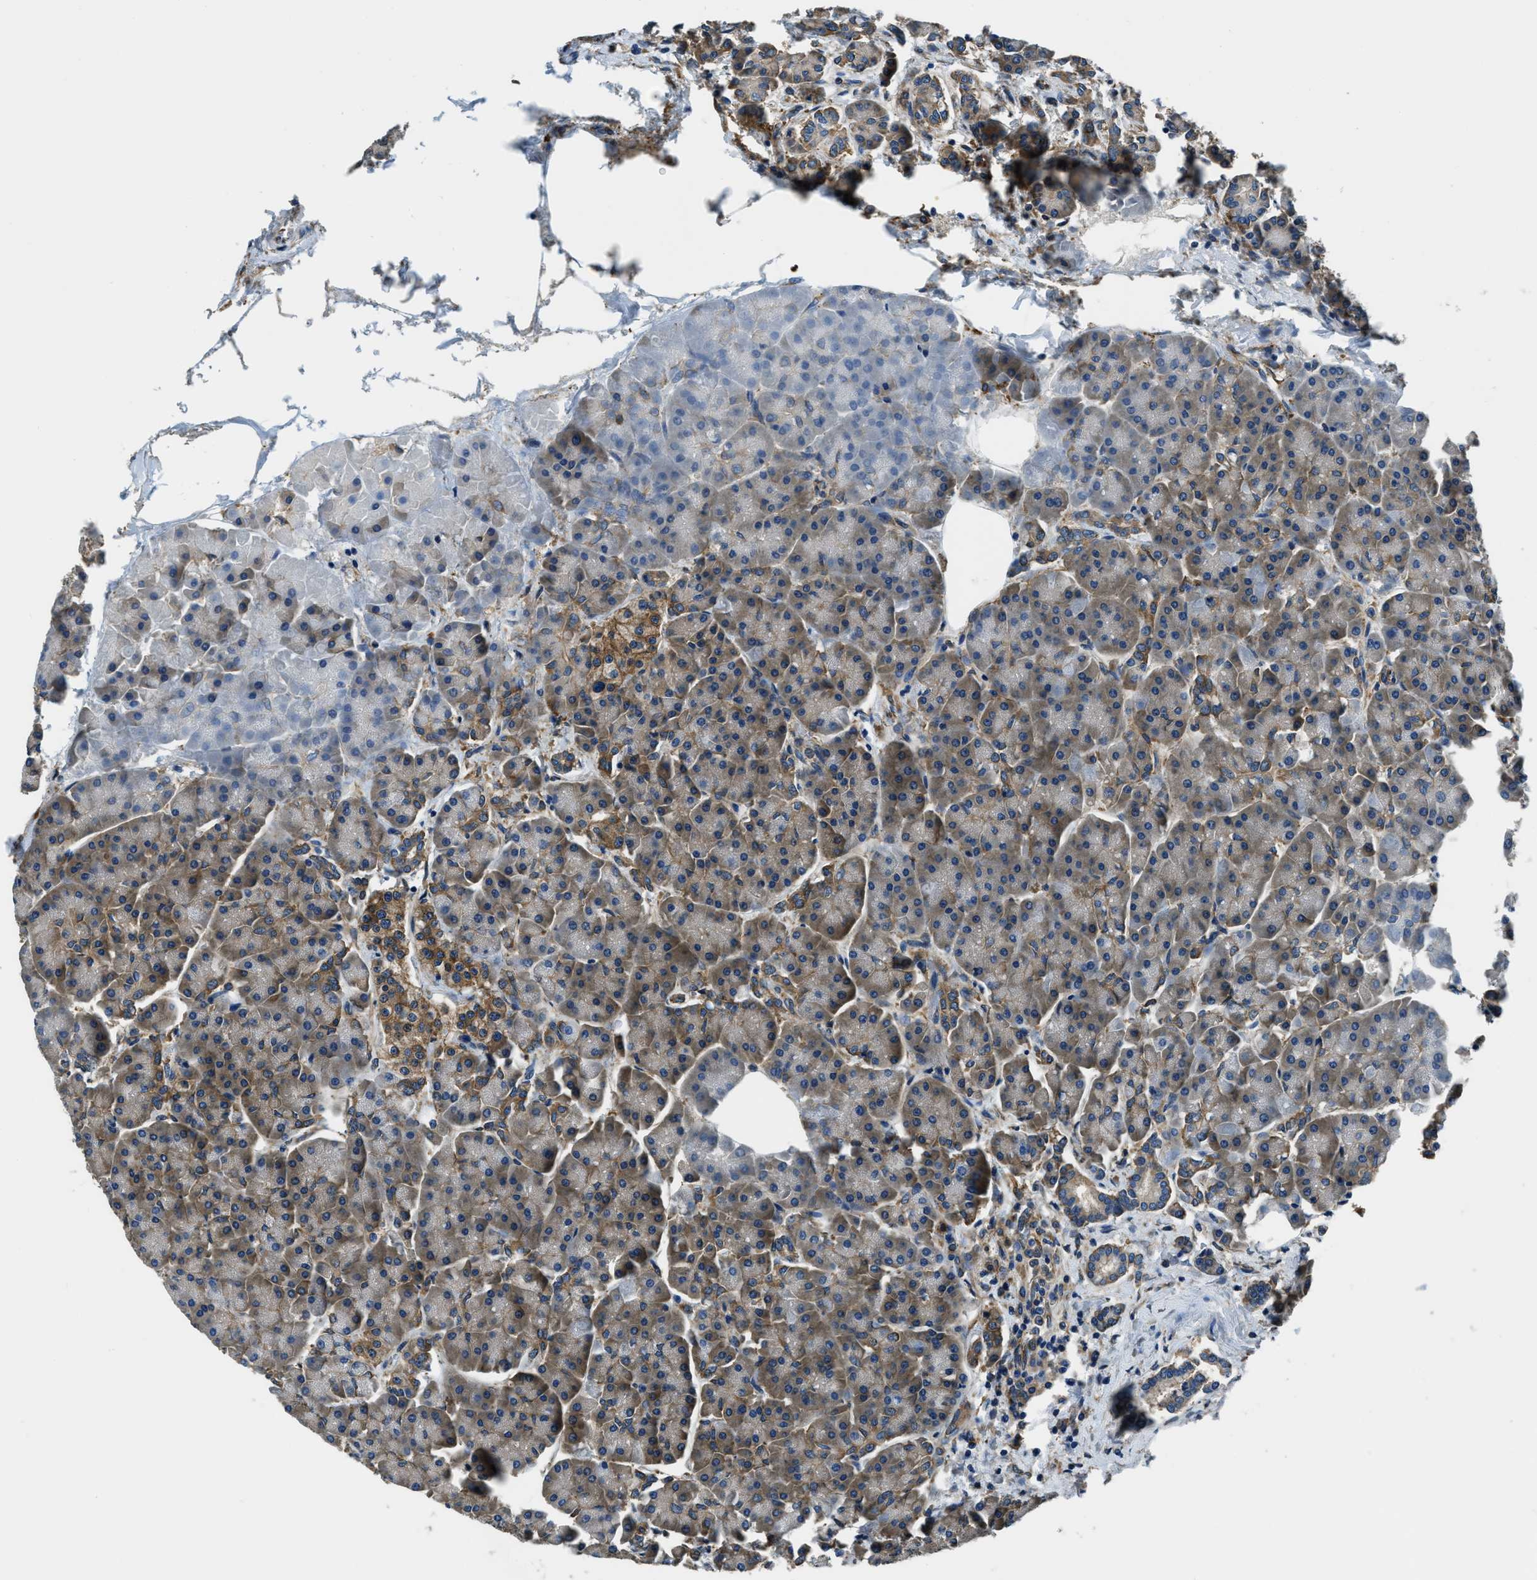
{"staining": {"intensity": "weak", "quantity": "25%-75%", "location": "cytoplasmic/membranous"}, "tissue": "pancreas", "cell_type": "Exocrine glandular cells", "image_type": "normal", "snomed": [{"axis": "morphology", "description": "Normal tissue, NOS"}, {"axis": "topography", "description": "Pancreas"}], "caption": "A low amount of weak cytoplasmic/membranous staining is seen in about 25%-75% of exocrine glandular cells in normal pancreas.", "gene": "EEA1", "patient": {"sex": "female", "age": 70}}